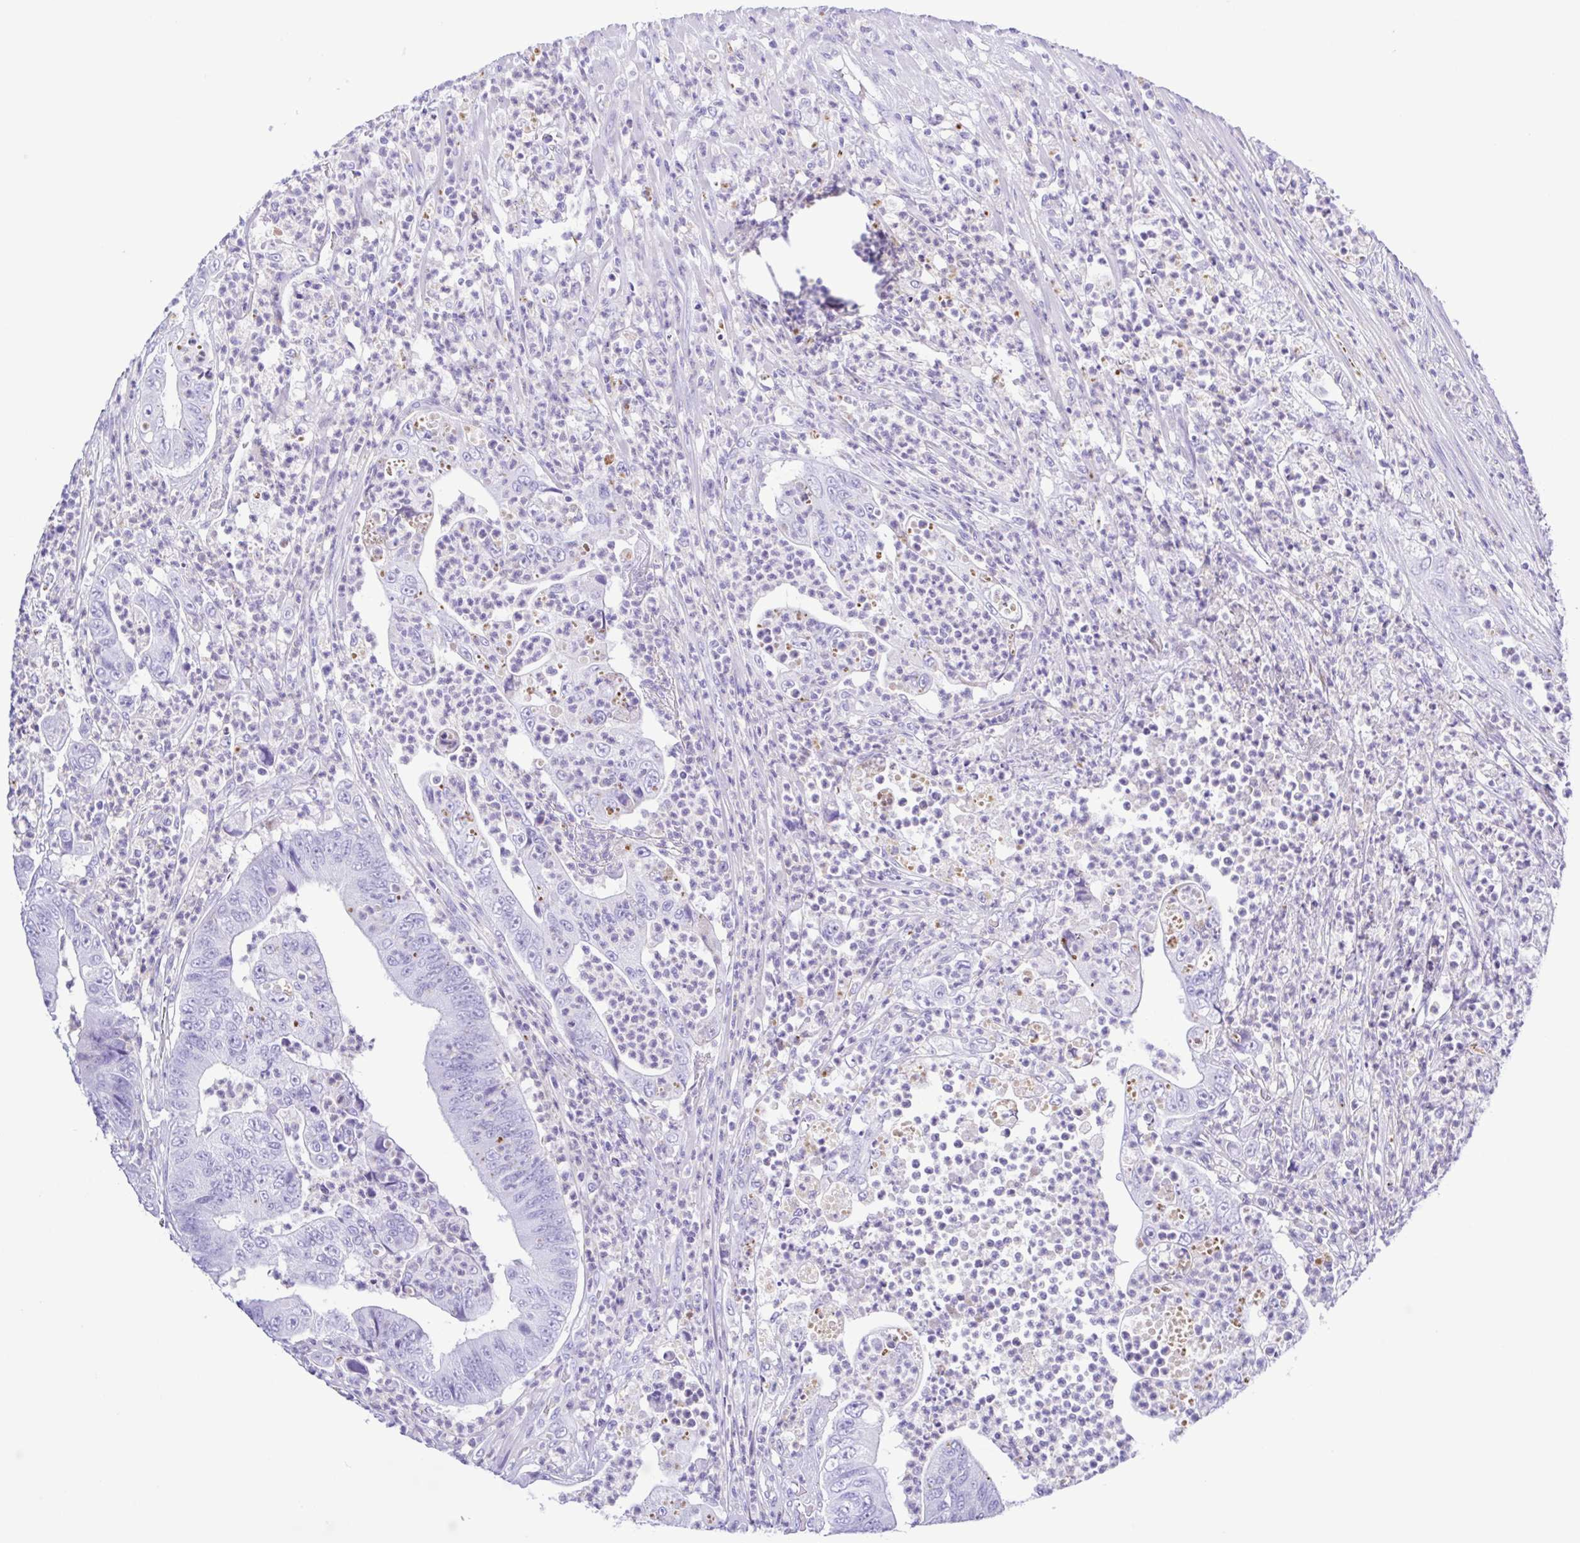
{"staining": {"intensity": "negative", "quantity": "none", "location": "none"}, "tissue": "colorectal cancer", "cell_type": "Tumor cells", "image_type": "cancer", "snomed": [{"axis": "morphology", "description": "Adenocarcinoma, NOS"}, {"axis": "topography", "description": "Colon"}], "caption": "Tumor cells are negative for protein expression in human adenocarcinoma (colorectal).", "gene": "GPR17", "patient": {"sex": "female", "age": 48}}